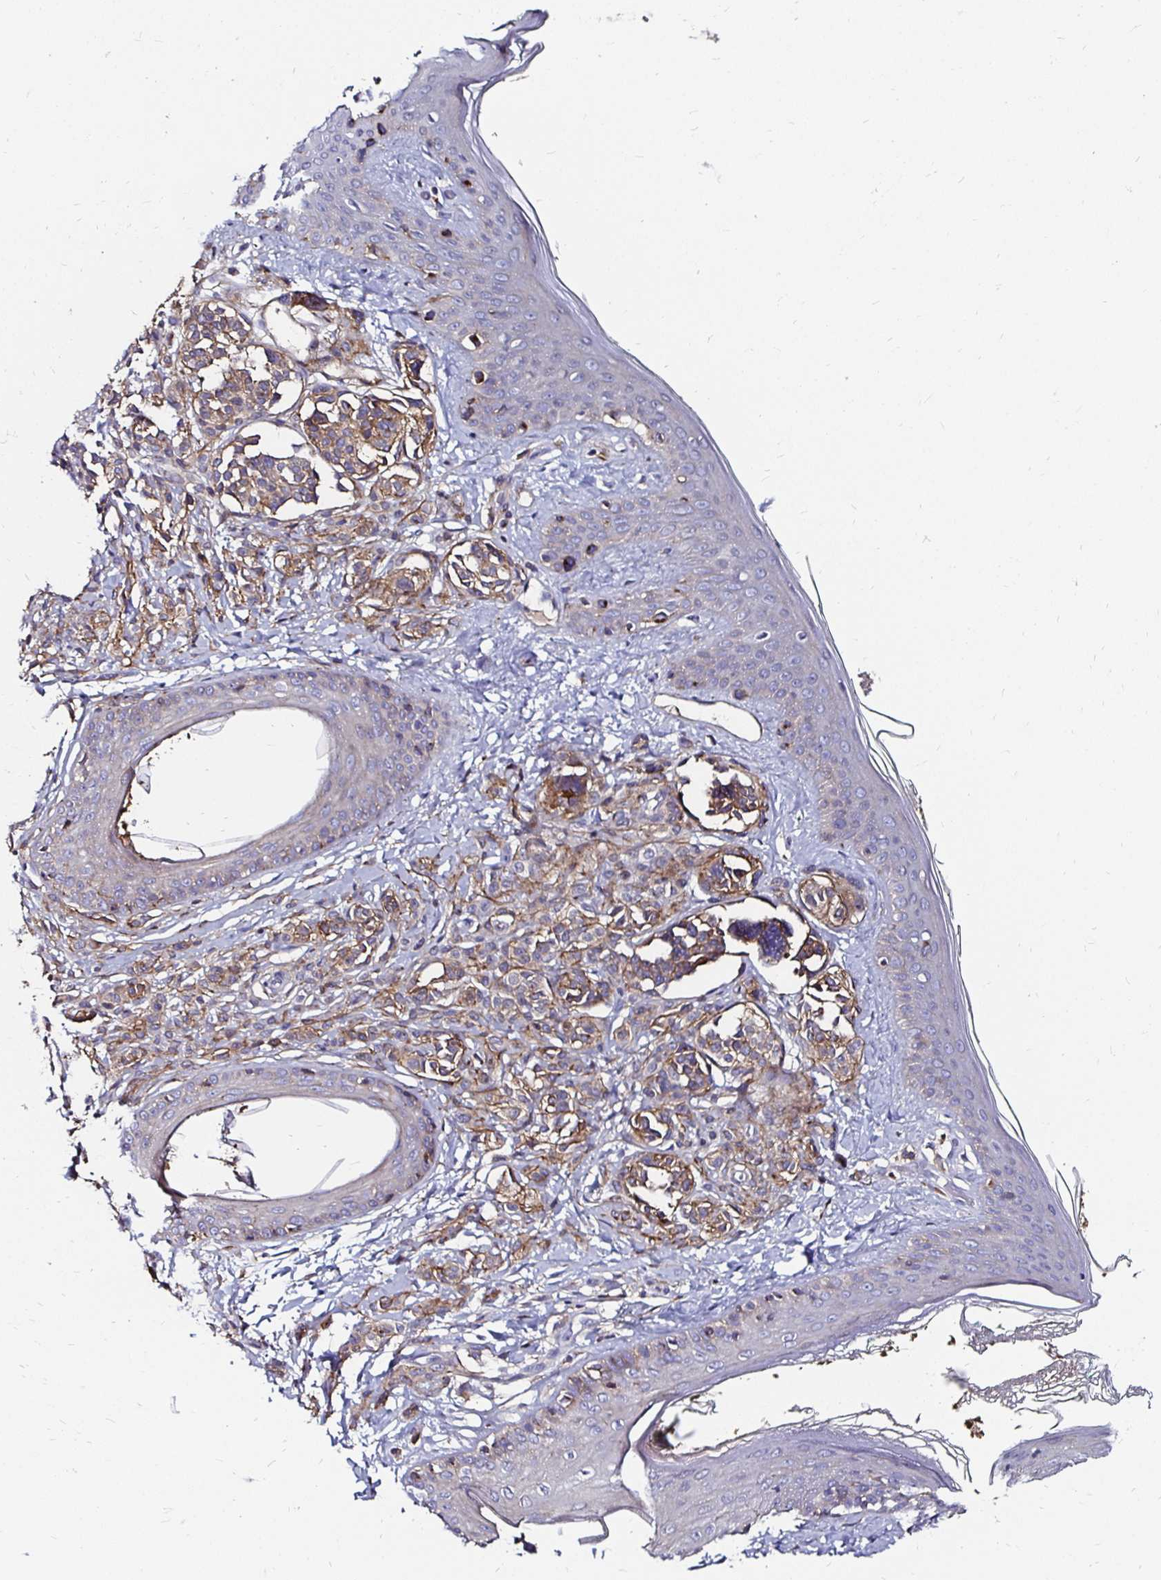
{"staining": {"intensity": "negative", "quantity": "none", "location": "none"}, "tissue": "skin", "cell_type": "Fibroblasts", "image_type": "normal", "snomed": [{"axis": "morphology", "description": "Normal tissue, NOS"}, {"axis": "topography", "description": "Skin"}], "caption": "IHC image of unremarkable skin stained for a protein (brown), which displays no positivity in fibroblasts. Brightfield microscopy of immunohistochemistry (IHC) stained with DAB (3,3'-diaminobenzidine) (brown) and hematoxylin (blue), captured at high magnification.", "gene": "NCSTN", "patient": {"sex": "male", "age": 16}}